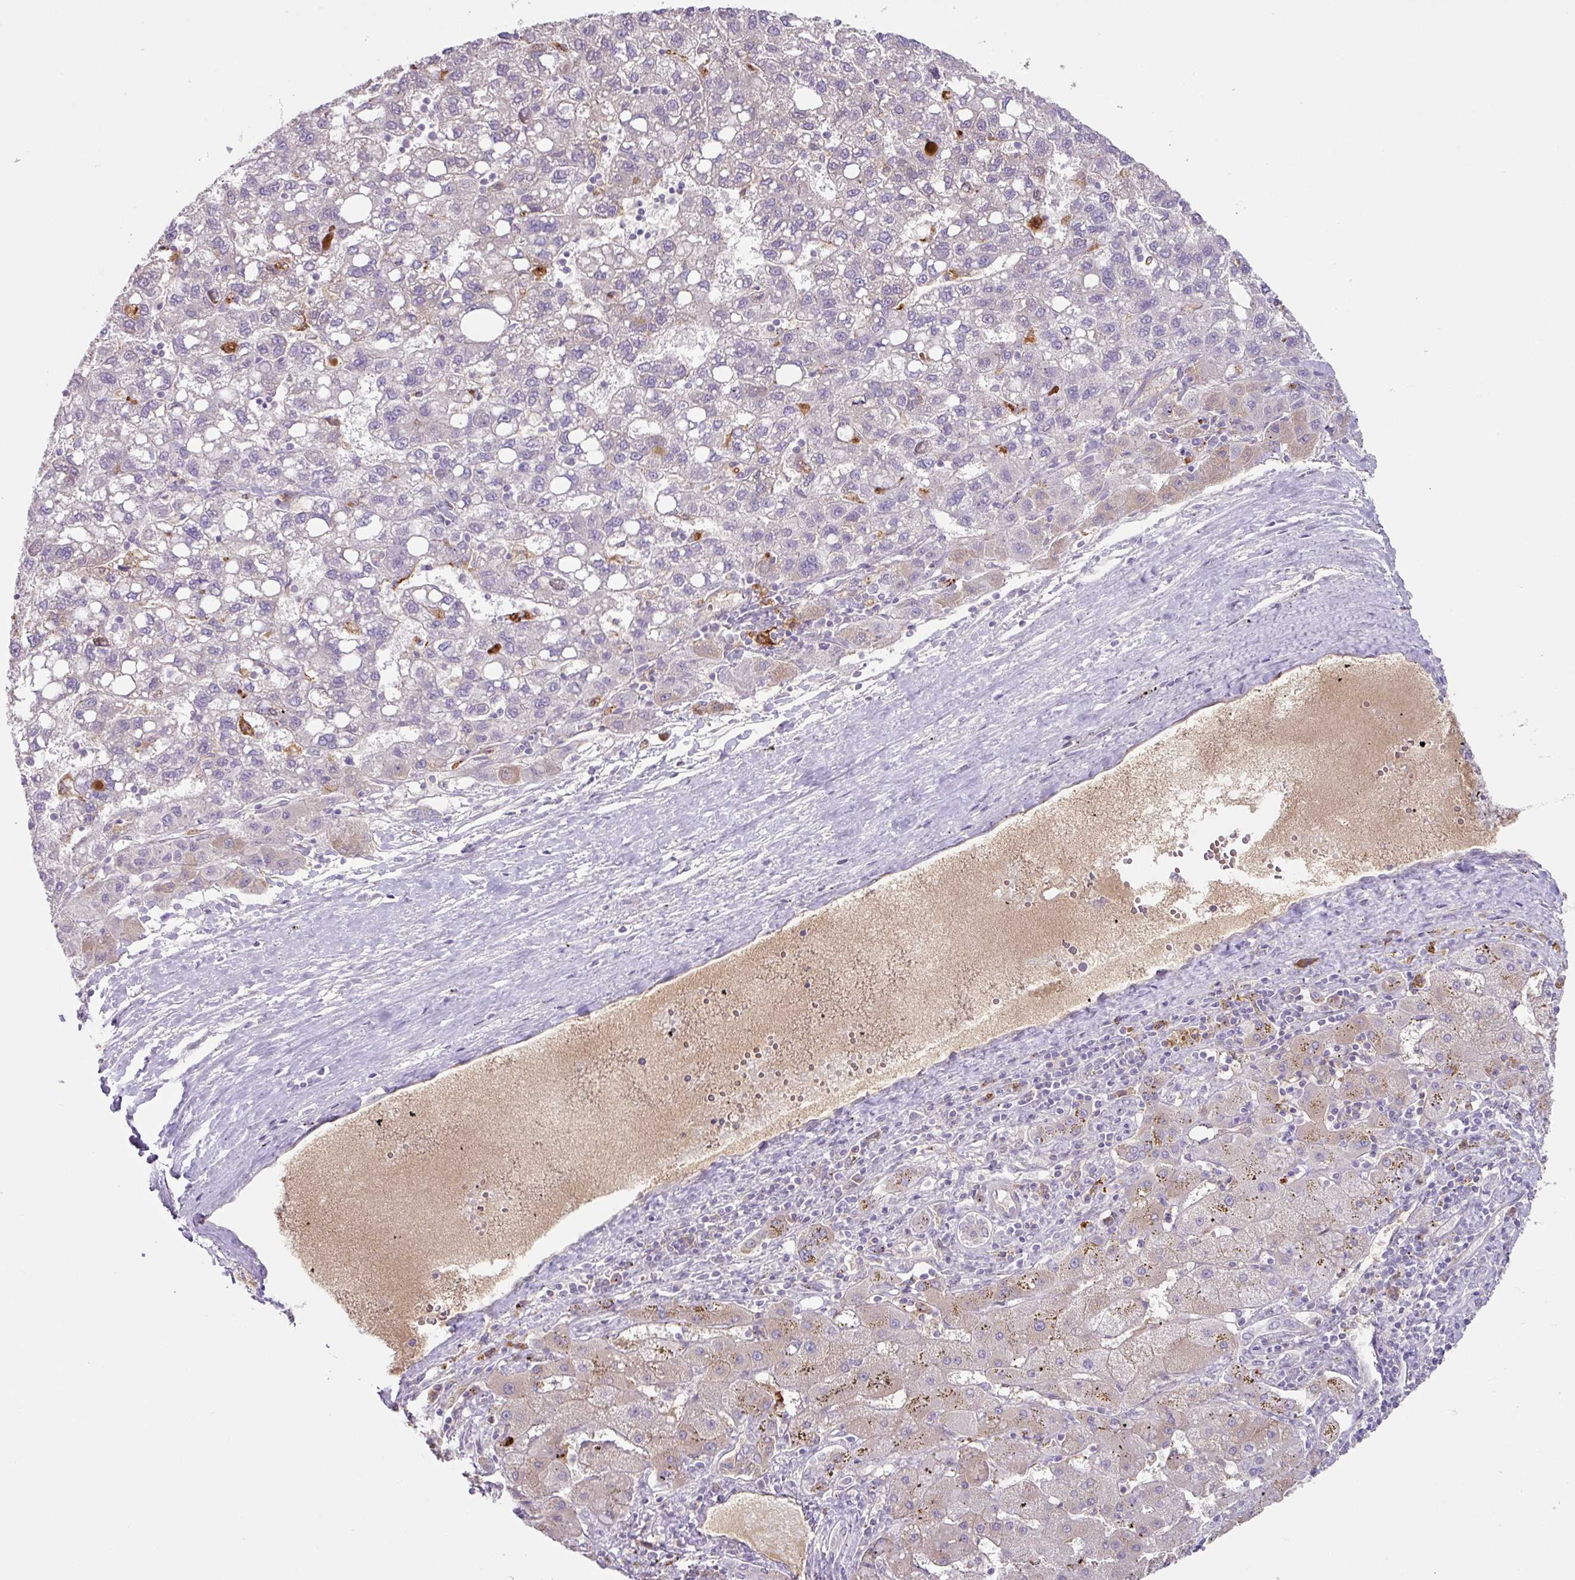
{"staining": {"intensity": "negative", "quantity": "none", "location": "none"}, "tissue": "liver cancer", "cell_type": "Tumor cells", "image_type": "cancer", "snomed": [{"axis": "morphology", "description": "Carcinoma, Hepatocellular, NOS"}, {"axis": "topography", "description": "Liver"}], "caption": "High magnification brightfield microscopy of liver hepatocellular carcinoma stained with DAB (brown) and counterstained with hematoxylin (blue): tumor cells show no significant staining.", "gene": "PLEKHH3", "patient": {"sex": "female", "age": 82}}